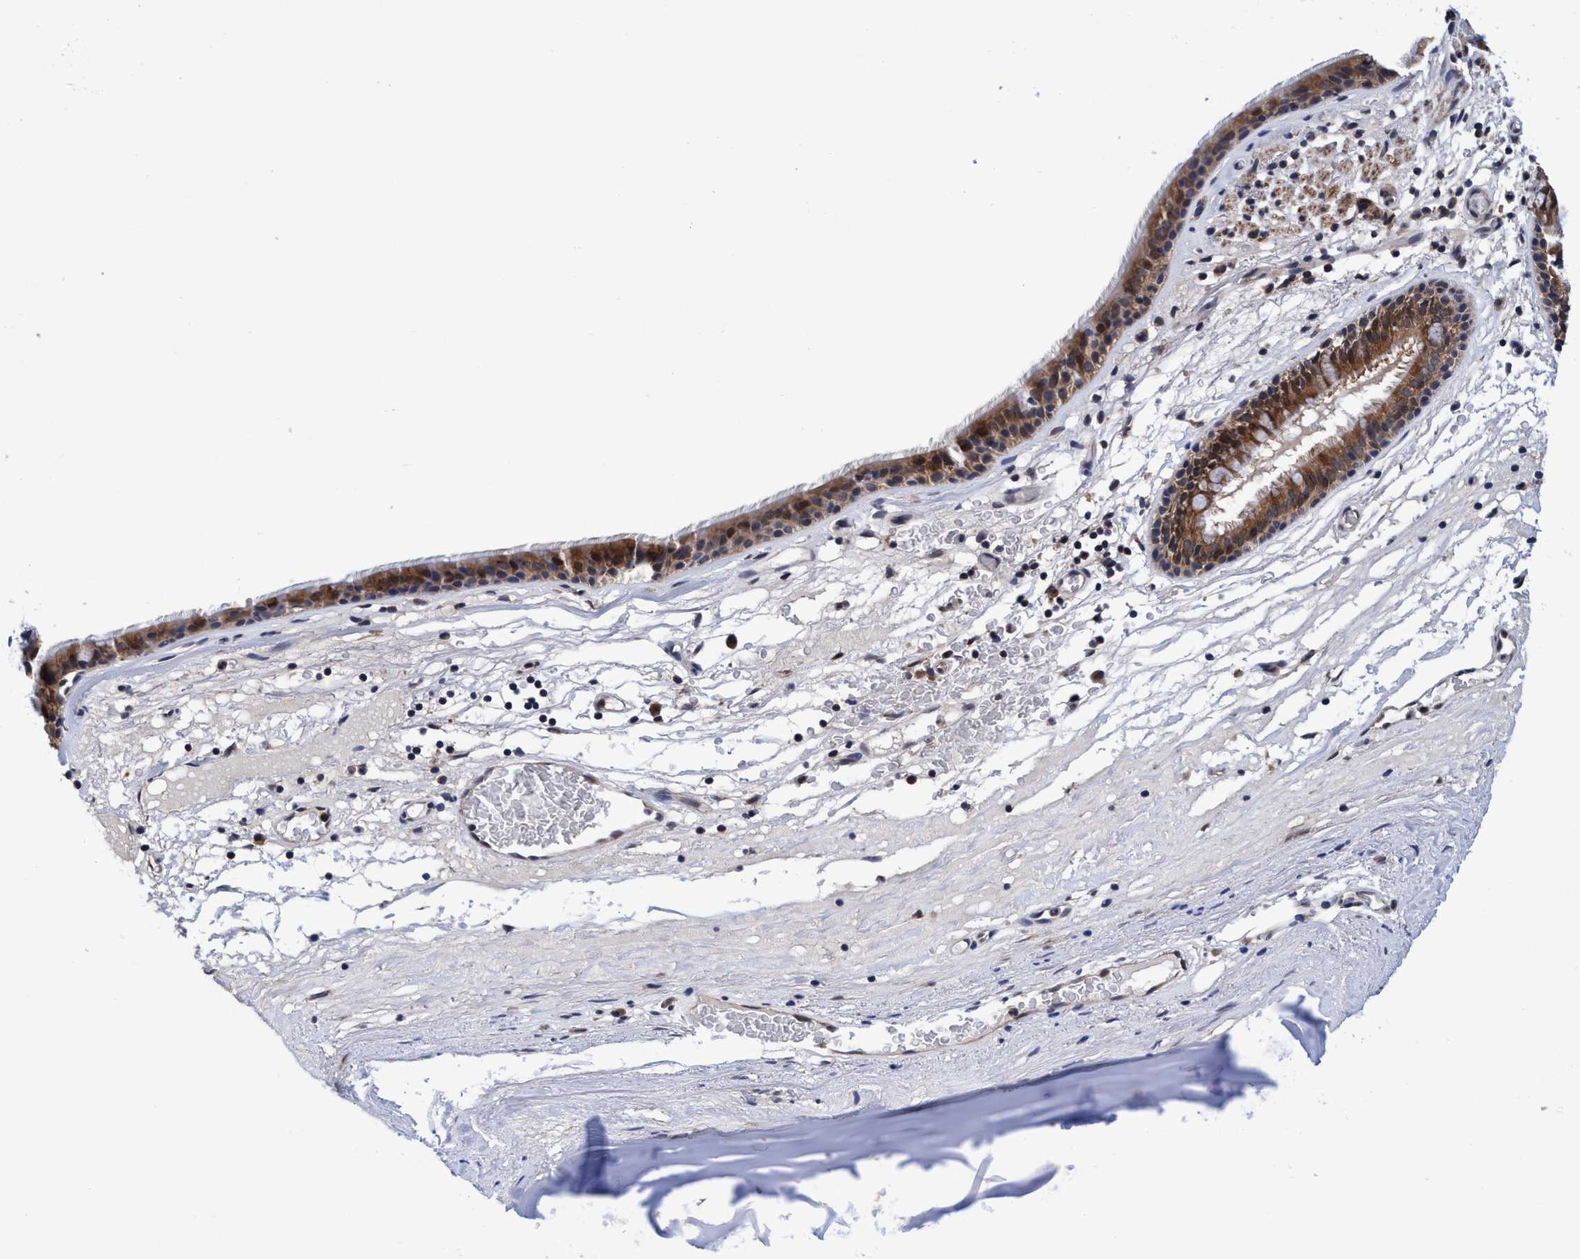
{"staining": {"intensity": "moderate", "quantity": ">75%", "location": "cytoplasmic/membranous"}, "tissue": "bronchus", "cell_type": "Respiratory epithelial cells", "image_type": "normal", "snomed": [{"axis": "morphology", "description": "Normal tissue, NOS"}, {"axis": "topography", "description": "Cartilage tissue"}], "caption": "Moderate cytoplasmic/membranous staining for a protein is appreciated in about >75% of respiratory epithelial cells of unremarkable bronchus using immunohistochemistry.", "gene": "PSMD12", "patient": {"sex": "female", "age": 63}}